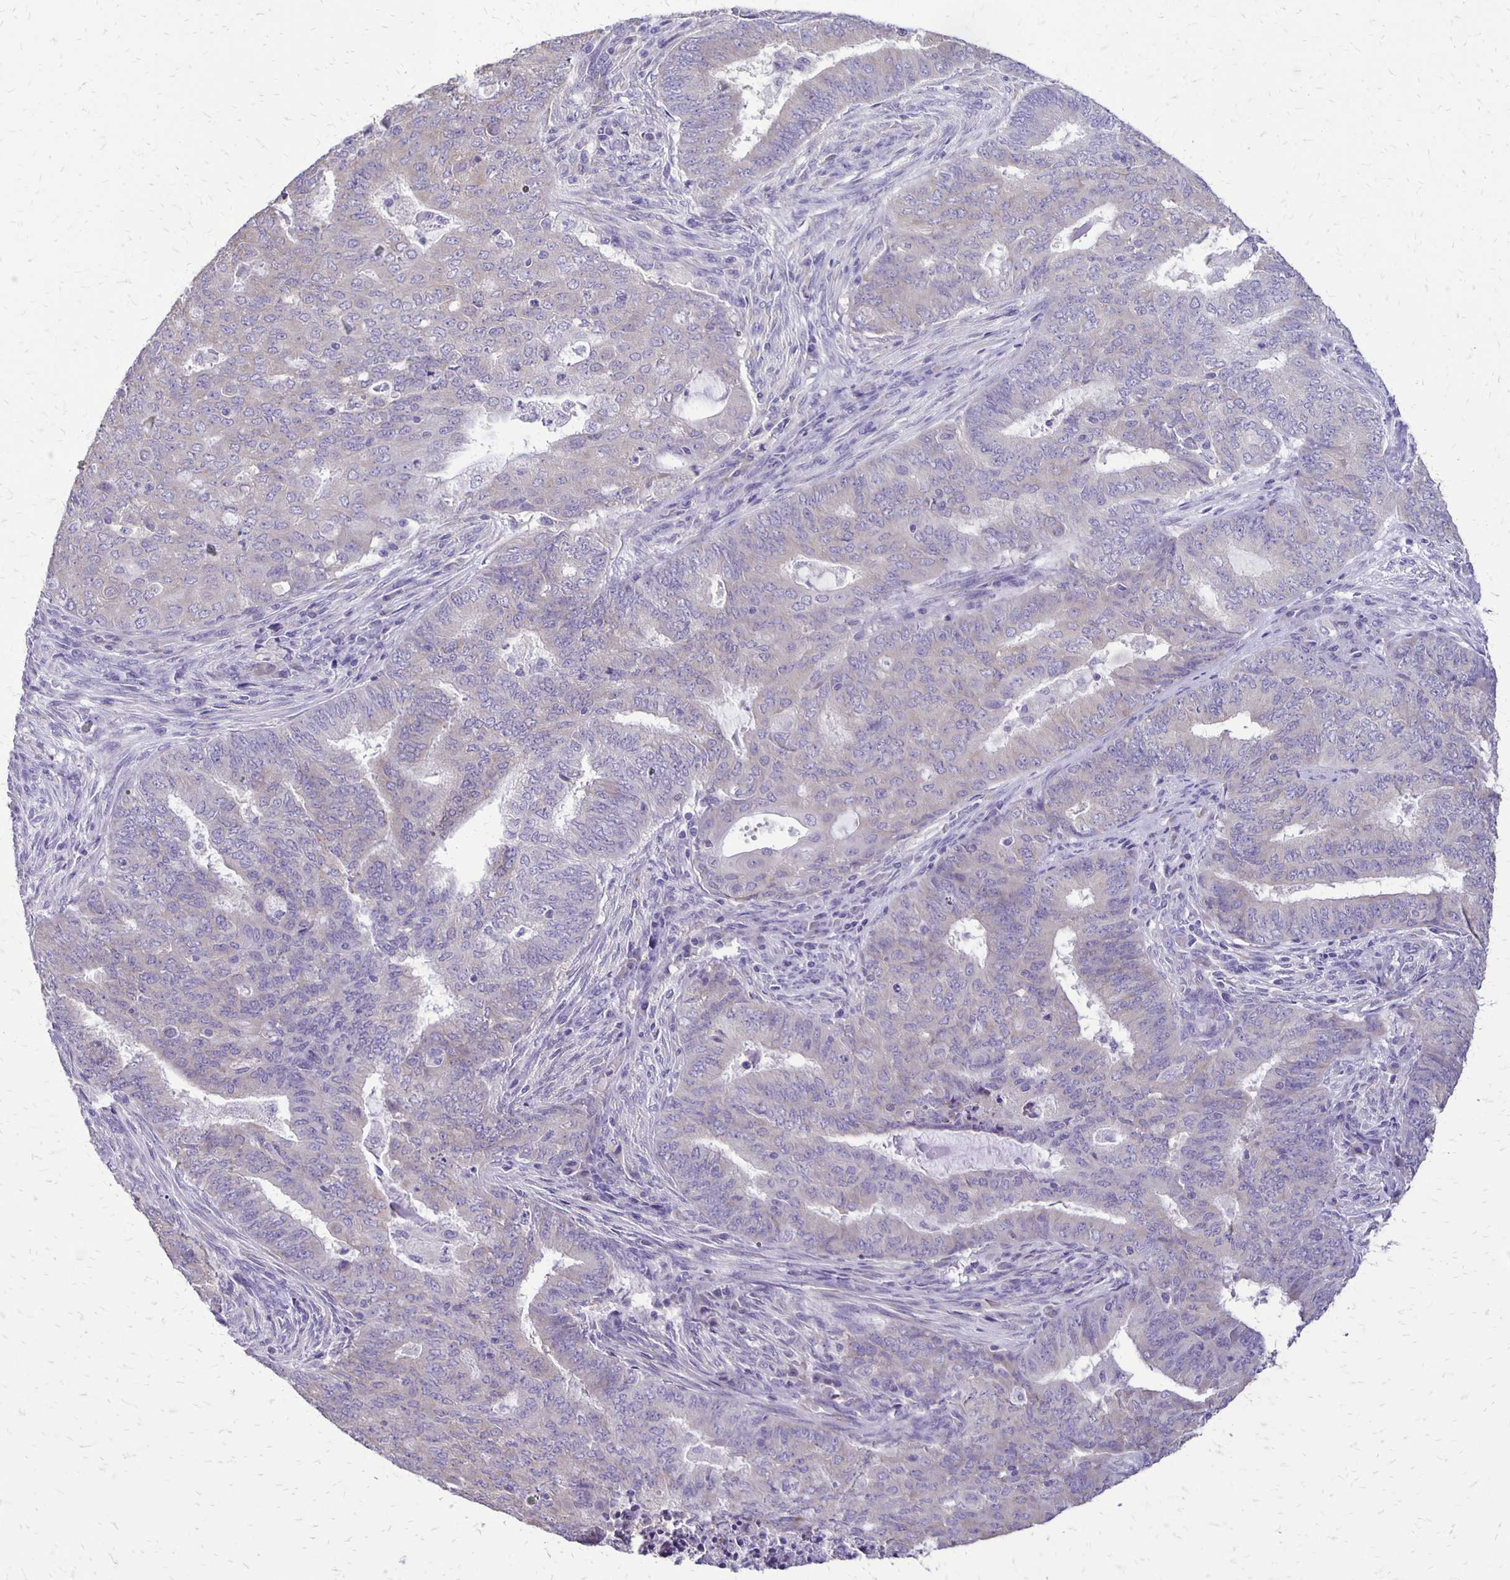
{"staining": {"intensity": "negative", "quantity": "none", "location": "none"}, "tissue": "endometrial cancer", "cell_type": "Tumor cells", "image_type": "cancer", "snomed": [{"axis": "morphology", "description": "Adenocarcinoma, NOS"}, {"axis": "topography", "description": "Endometrium"}], "caption": "This photomicrograph is of adenocarcinoma (endometrial) stained with immunohistochemistry (IHC) to label a protein in brown with the nuclei are counter-stained blue. There is no positivity in tumor cells.", "gene": "ANKRD45", "patient": {"sex": "female", "age": 62}}